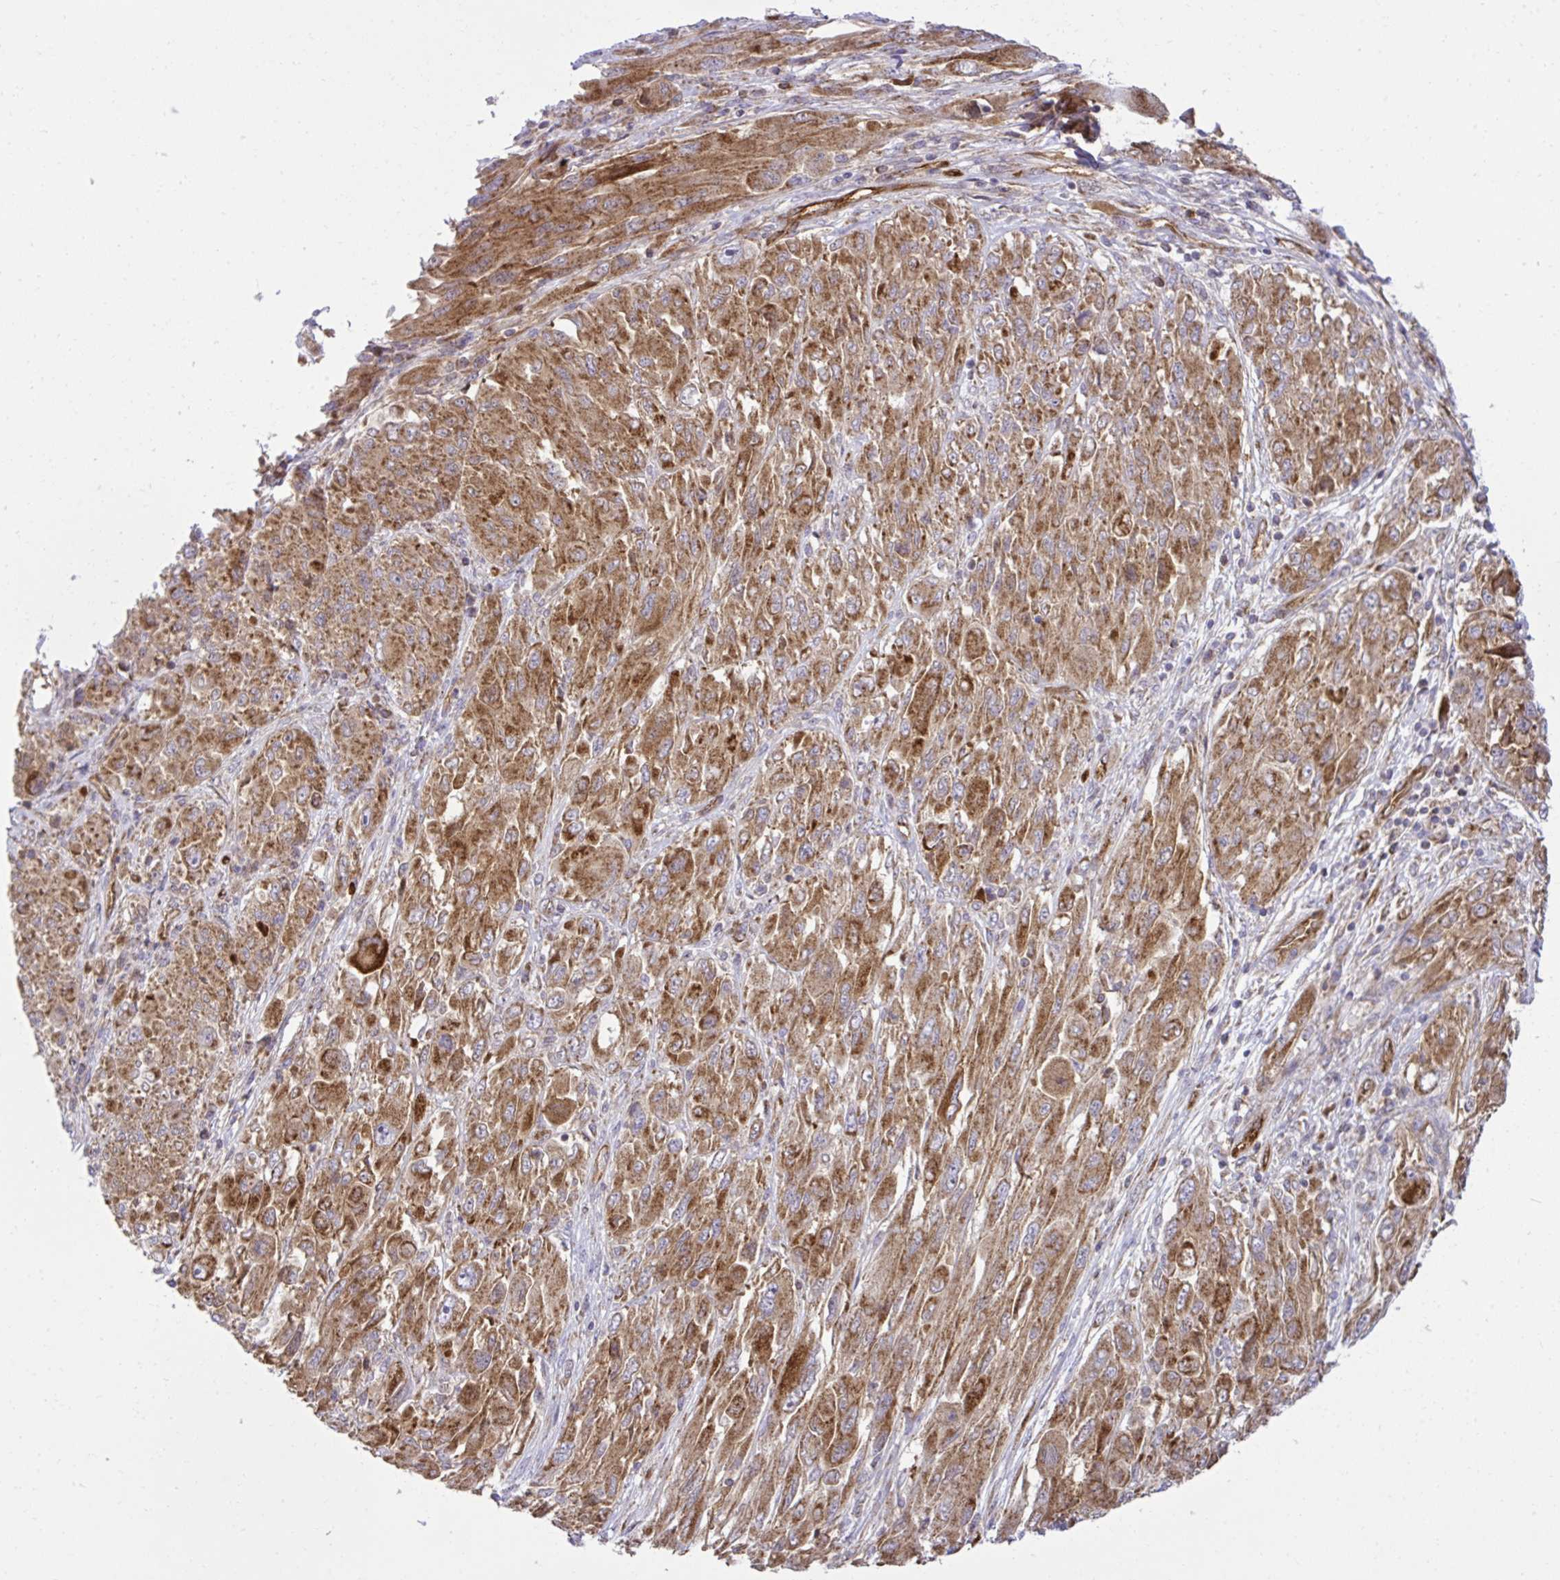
{"staining": {"intensity": "moderate", "quantity": ">75%", "location": "cytoplasmic/membranous"}, "tissue": "melanoma", "cell_type": "Tumor cells", "image_type": "cancer", "snomed": [{"axis": "morphology", "description": "Malignant melanoma, NOS"}, {"axis": "topography", "description": "Skin"}], "caption": "Melanoma was stained to show a protein in brown. There is medium levels of moderate cytoplasmic/membranous staining in approximately >75% of tumor cells. The protein is shown in brown color, while the nuclei are stained blue.", "gene": "LIMS1", "patient": {"sex": "female", "age": 91}}